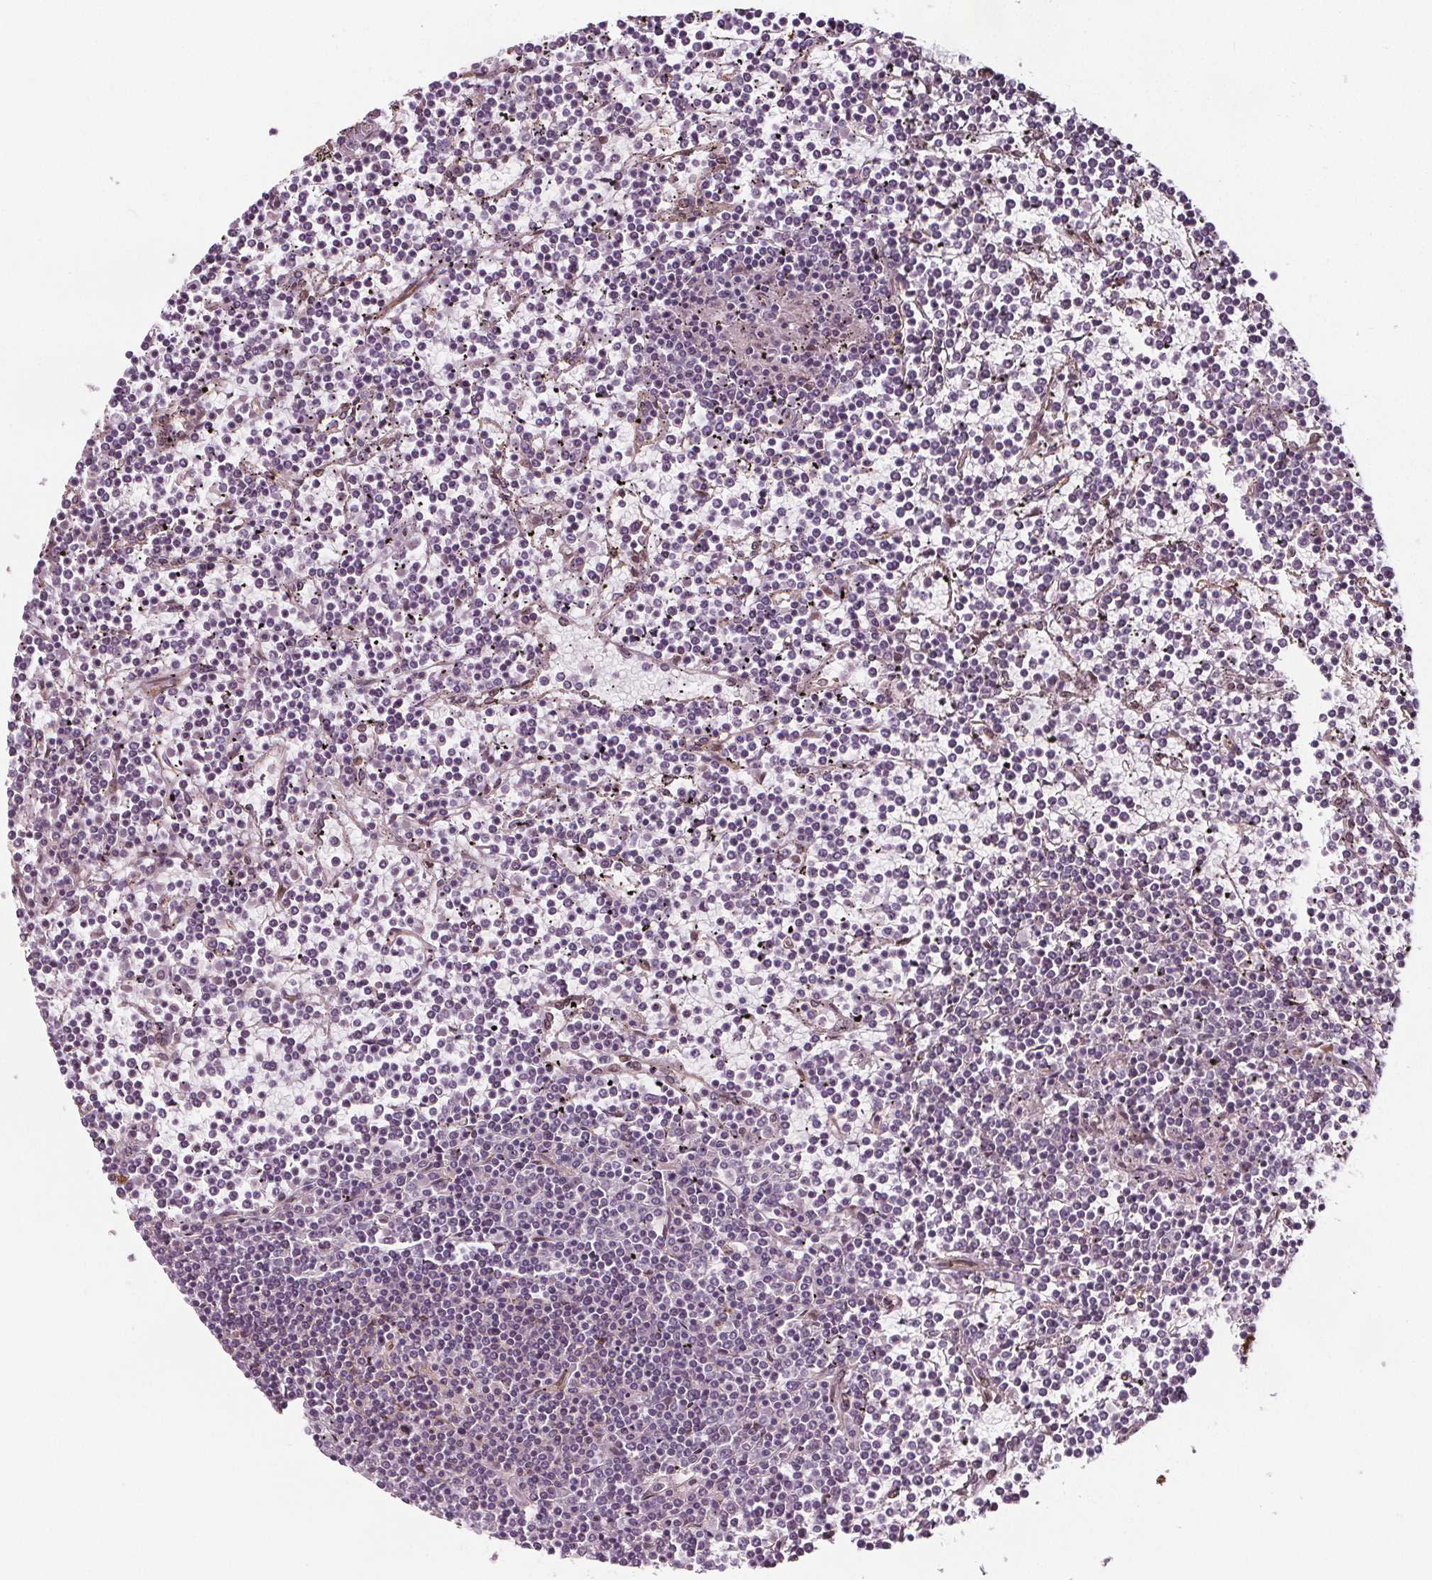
{"staining": {"intensity": "negative", "quantity": "none", "location": "none"}, "tissue": "lymphoma", "cell_type": "Tumor cells", "image_type": "cancer", "snomed": [{"axis": "morphology", "description": "Malignant lymphoma, non-Hodgkin's type, Low grade"}, {"axis": "topography", "description": "Spleen"}], "caption": "Tumor cells are negative for protein expression in human lymphoma. (Brightfield microscopy of DAB immunohistochemistry (IHC) at high magnification).", "gene": "HAS1", "patient": {"sex": "female", "age": 19}}